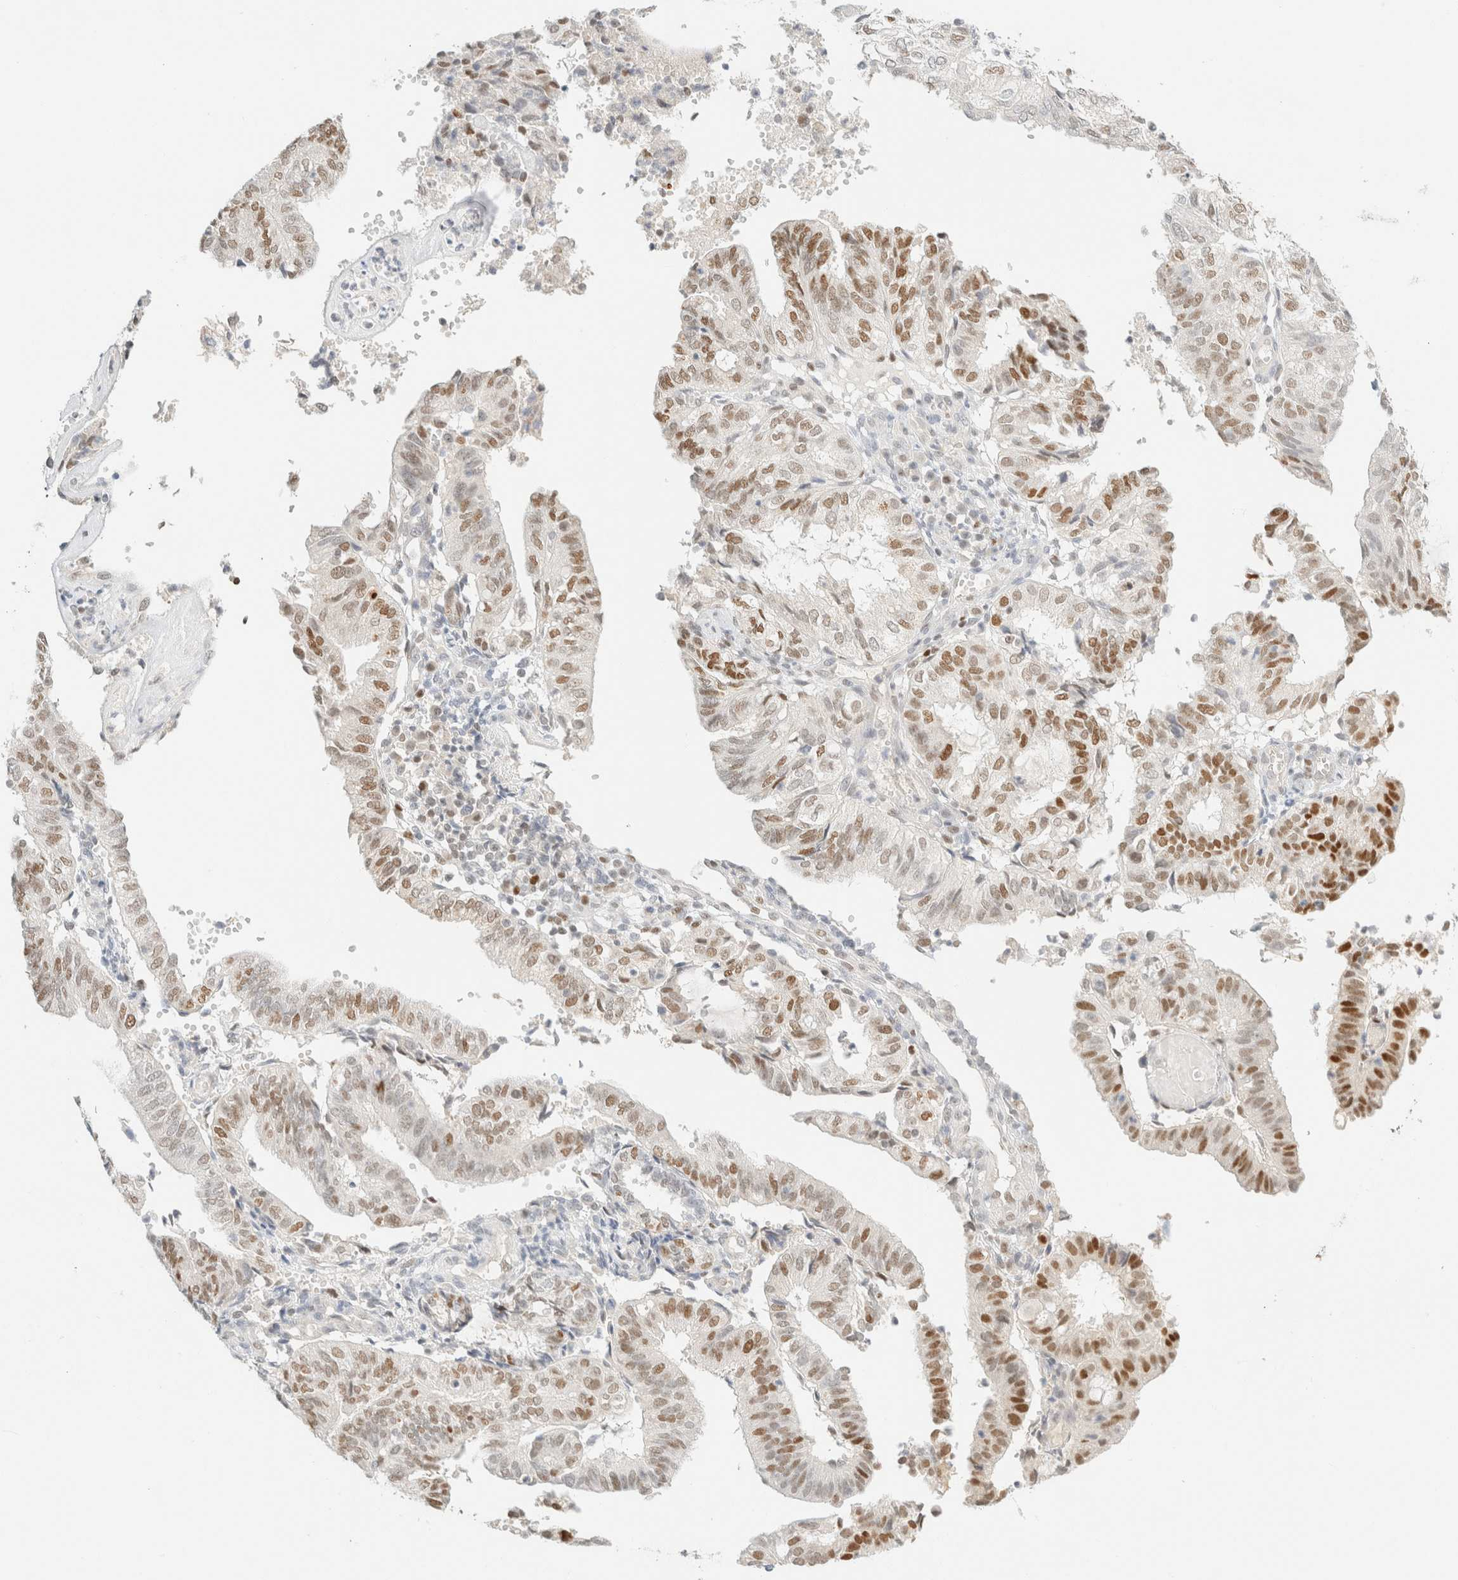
{"staining": {"intensity": "moderate", "quantity": ">75%", "location": "nuclear"}, "tissue": "endometrial cancer", "cell_type": "Tumor cells", "image_type": "cancer", "snomed": [{"axis": "morphology", "description": "Adenocarcinoma, NOS"}, {"axis": "topography", "description": "Uterus"}], "caption": "Endometrial adenocarcinoma stained with a brown dye shows moderate nuclear positive staining in about >75% of tumor cells.", "gene": "DDB2", "patient": {"sex": "female", "age": 60}}